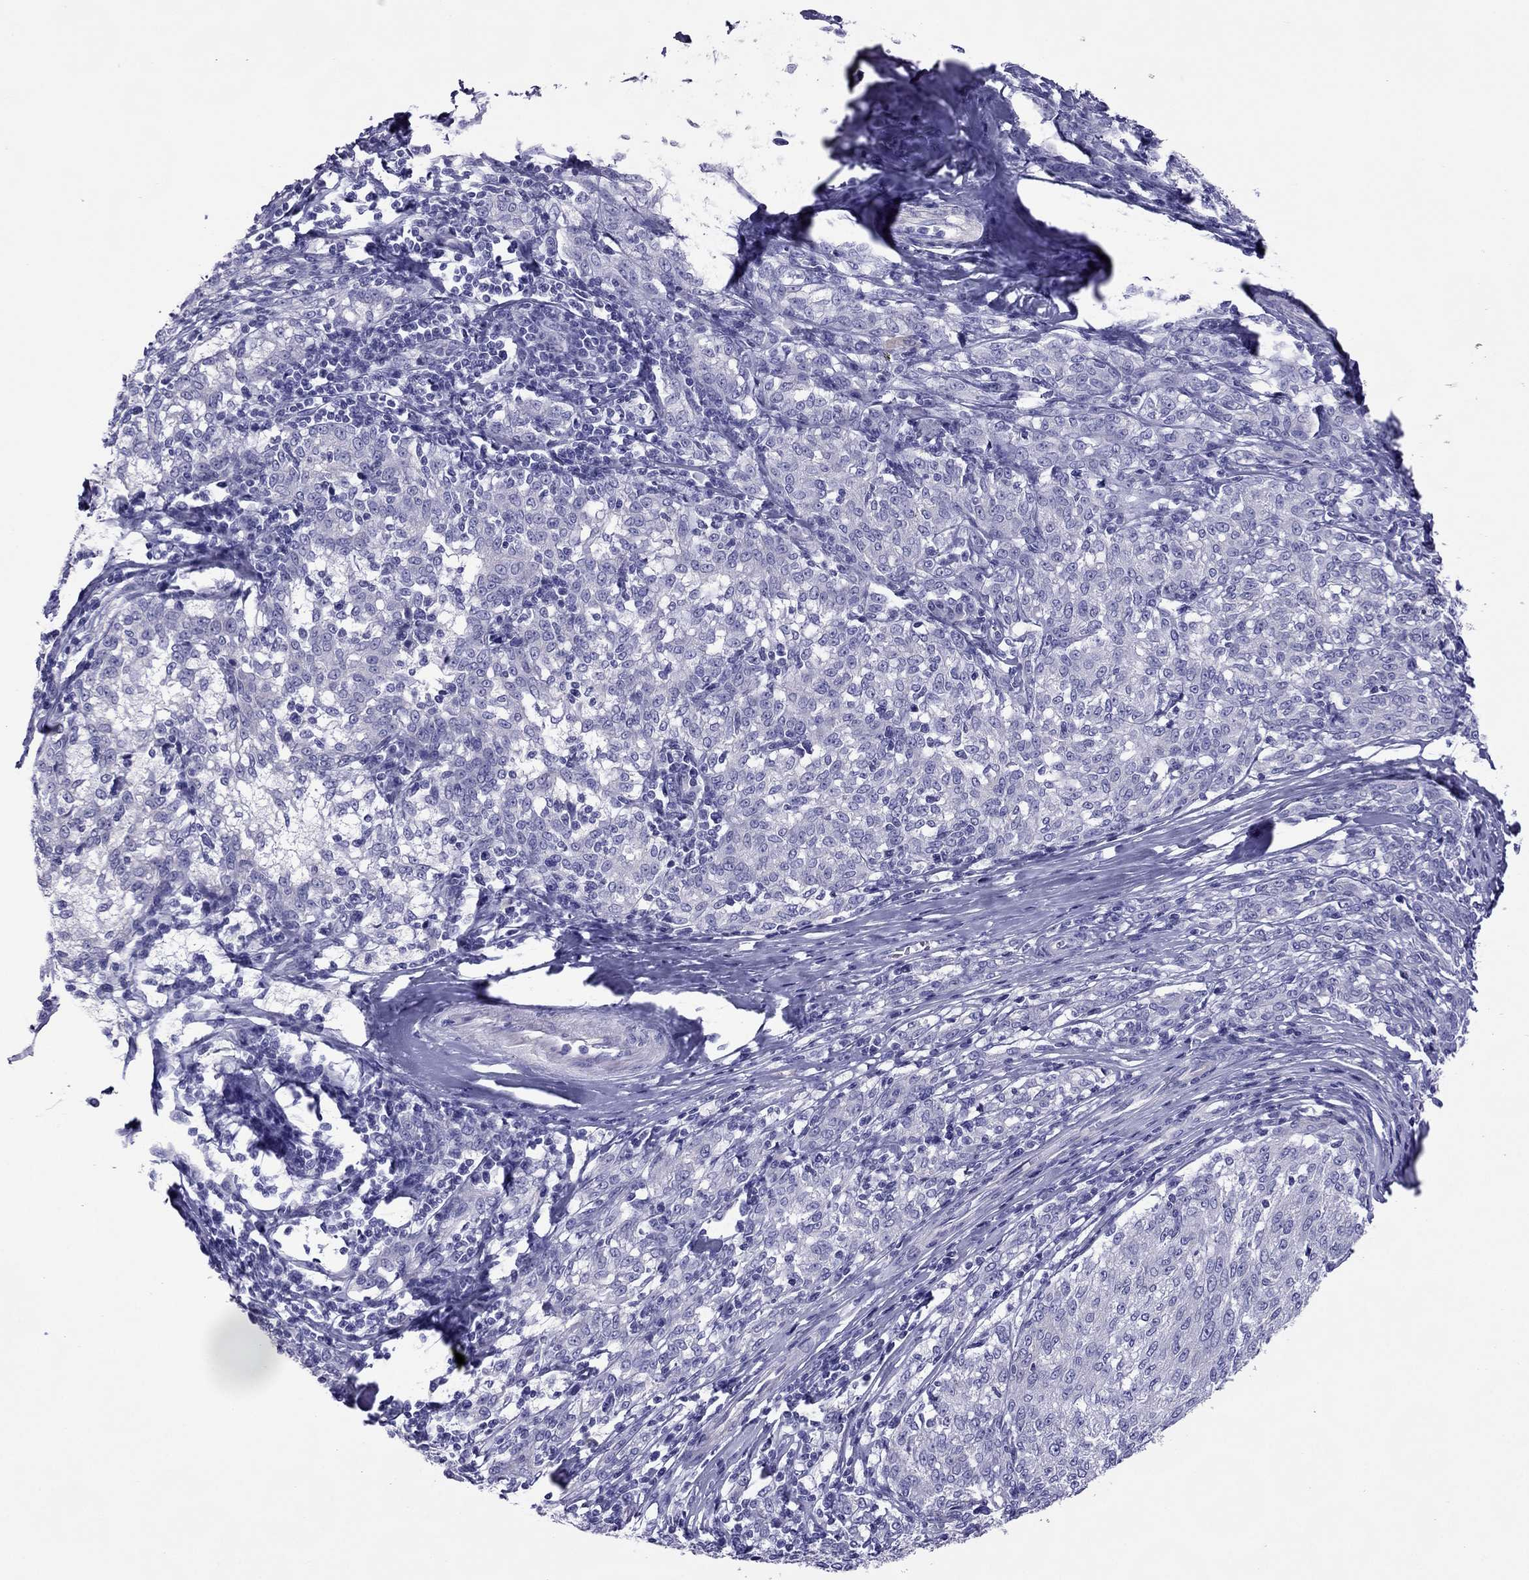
{"staining": {"intensity": "negative", "quantity": "none", "location": "none"}, "tissue": "melanoma", "cell_type": "Tumor cells", "image_type": "cancer", "snomed": [{"axis": "morphology", "description": "Malignant melanoma, NOS"}, {"axis": "topography", "description": "Skin"}], "caption": "Melanoma stained for a protein using IHC demonstrates no positivity tumor cells.", "gene": "MYL11", "patient": {"sex": "female", "age": 72}}